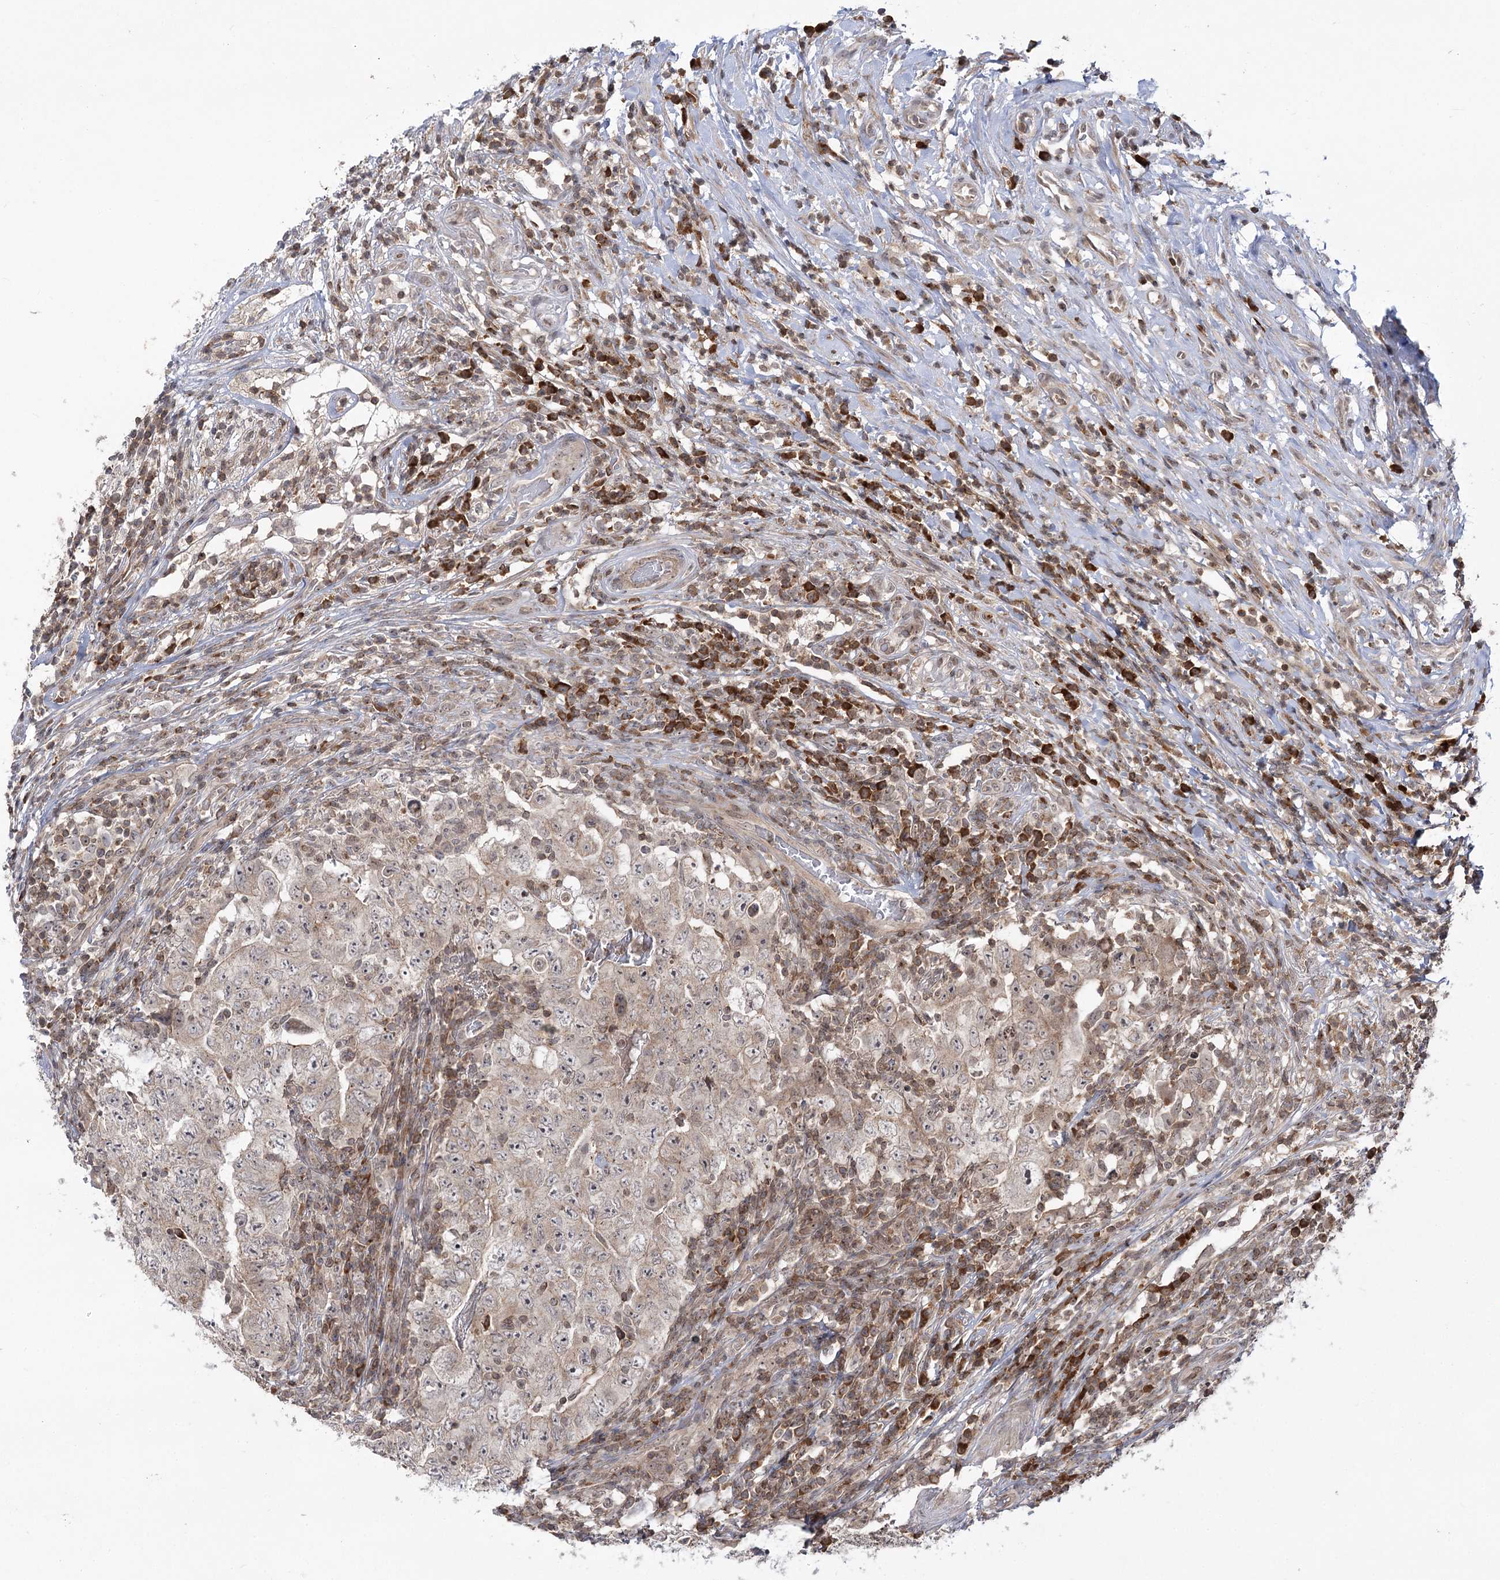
{"staining": {"intensity": "moderate", "quantity": ">75%", "location": "cytoplasmic/membranous"}, "tissue": "testis cancer", "cell_type": "Tumor cells", "image_type": "cancer", "snomed": [{"axis": "morphology", "description": "Carcinoma, Embryonal, NOS"}, {"axis": "topography", "description": "Testis"}], "caption": "IHC micrograph of human testis embryonal carcinoma stained for a protein (brown), which displays medium levels of moderate cytoplasmic/membranous expression in about >75% of tumor cells.", "gene": "SYTL1", "patient": {"sex": "male", "age": 26}}